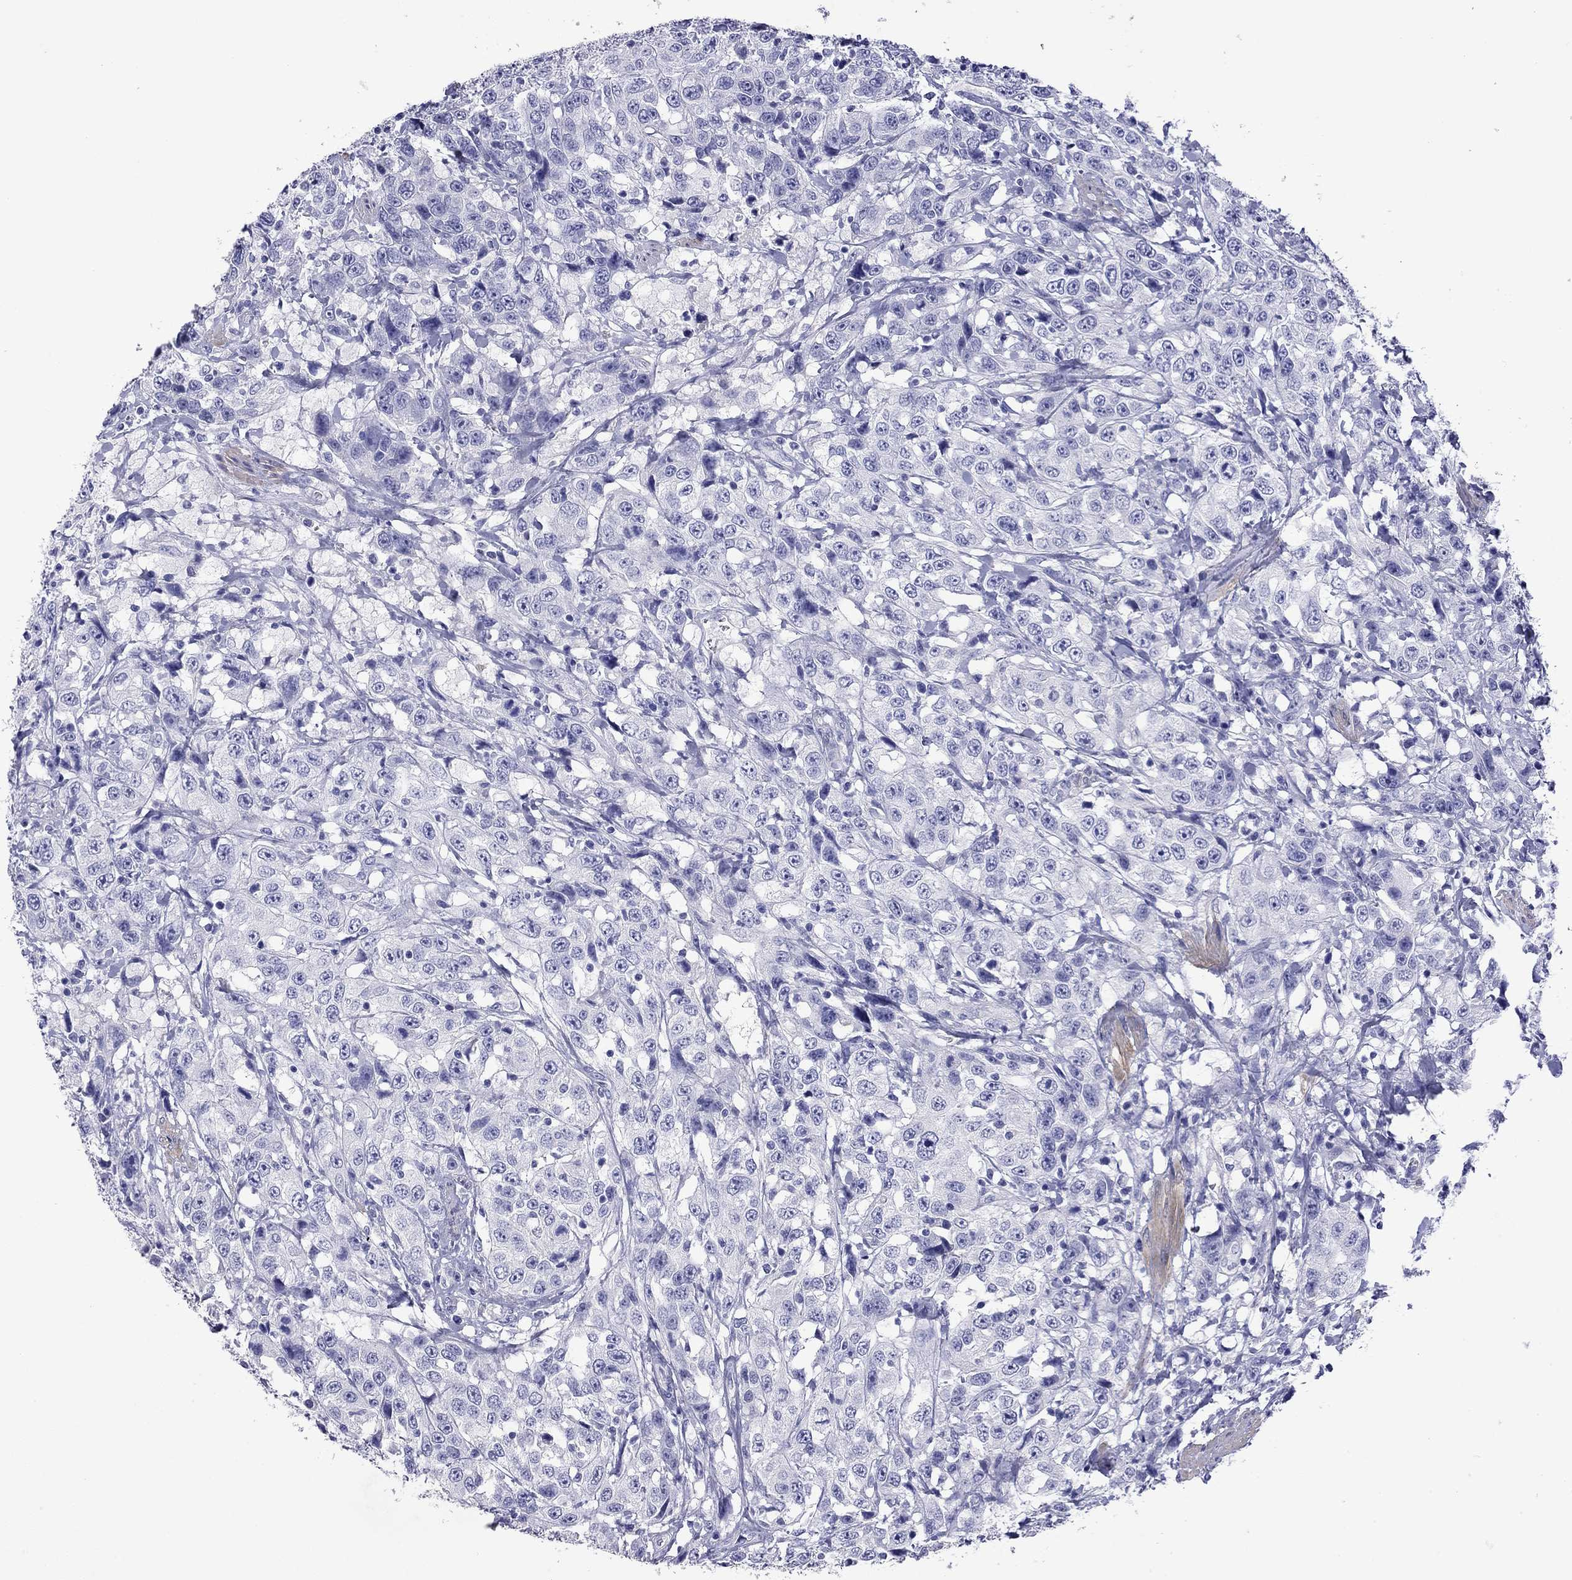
{"staining": {"intensity": "negative", "quantity": "none", "location": "none"}, "tissue": "urothelial cancer", "cell_type": "Tumor cells", "image_type": "cancer", "snomed": [{"axis": "morphology", "description": "Urothelial carcinoma, NOS"}, {"axis": "morphology", "description": "Urothelial carcinoma, High grade"}, {"axis": "topography", "description": "Urinary bladder"}], "caption": "Immunohistochemistry histopathology image of neoplastic tissue: human urothelial carcinoma (high-grade) stained with DAB exhibits no significant protein positivity in tumor cells. (Stains: DAB (3,3'-diaminobenzidine) IHC with hematoxylin counter stain, Microscopy: brightfield microscopy at high magnification).", "gene": "KIAA2012", "patient": {"sex": "female", "age": 73}}